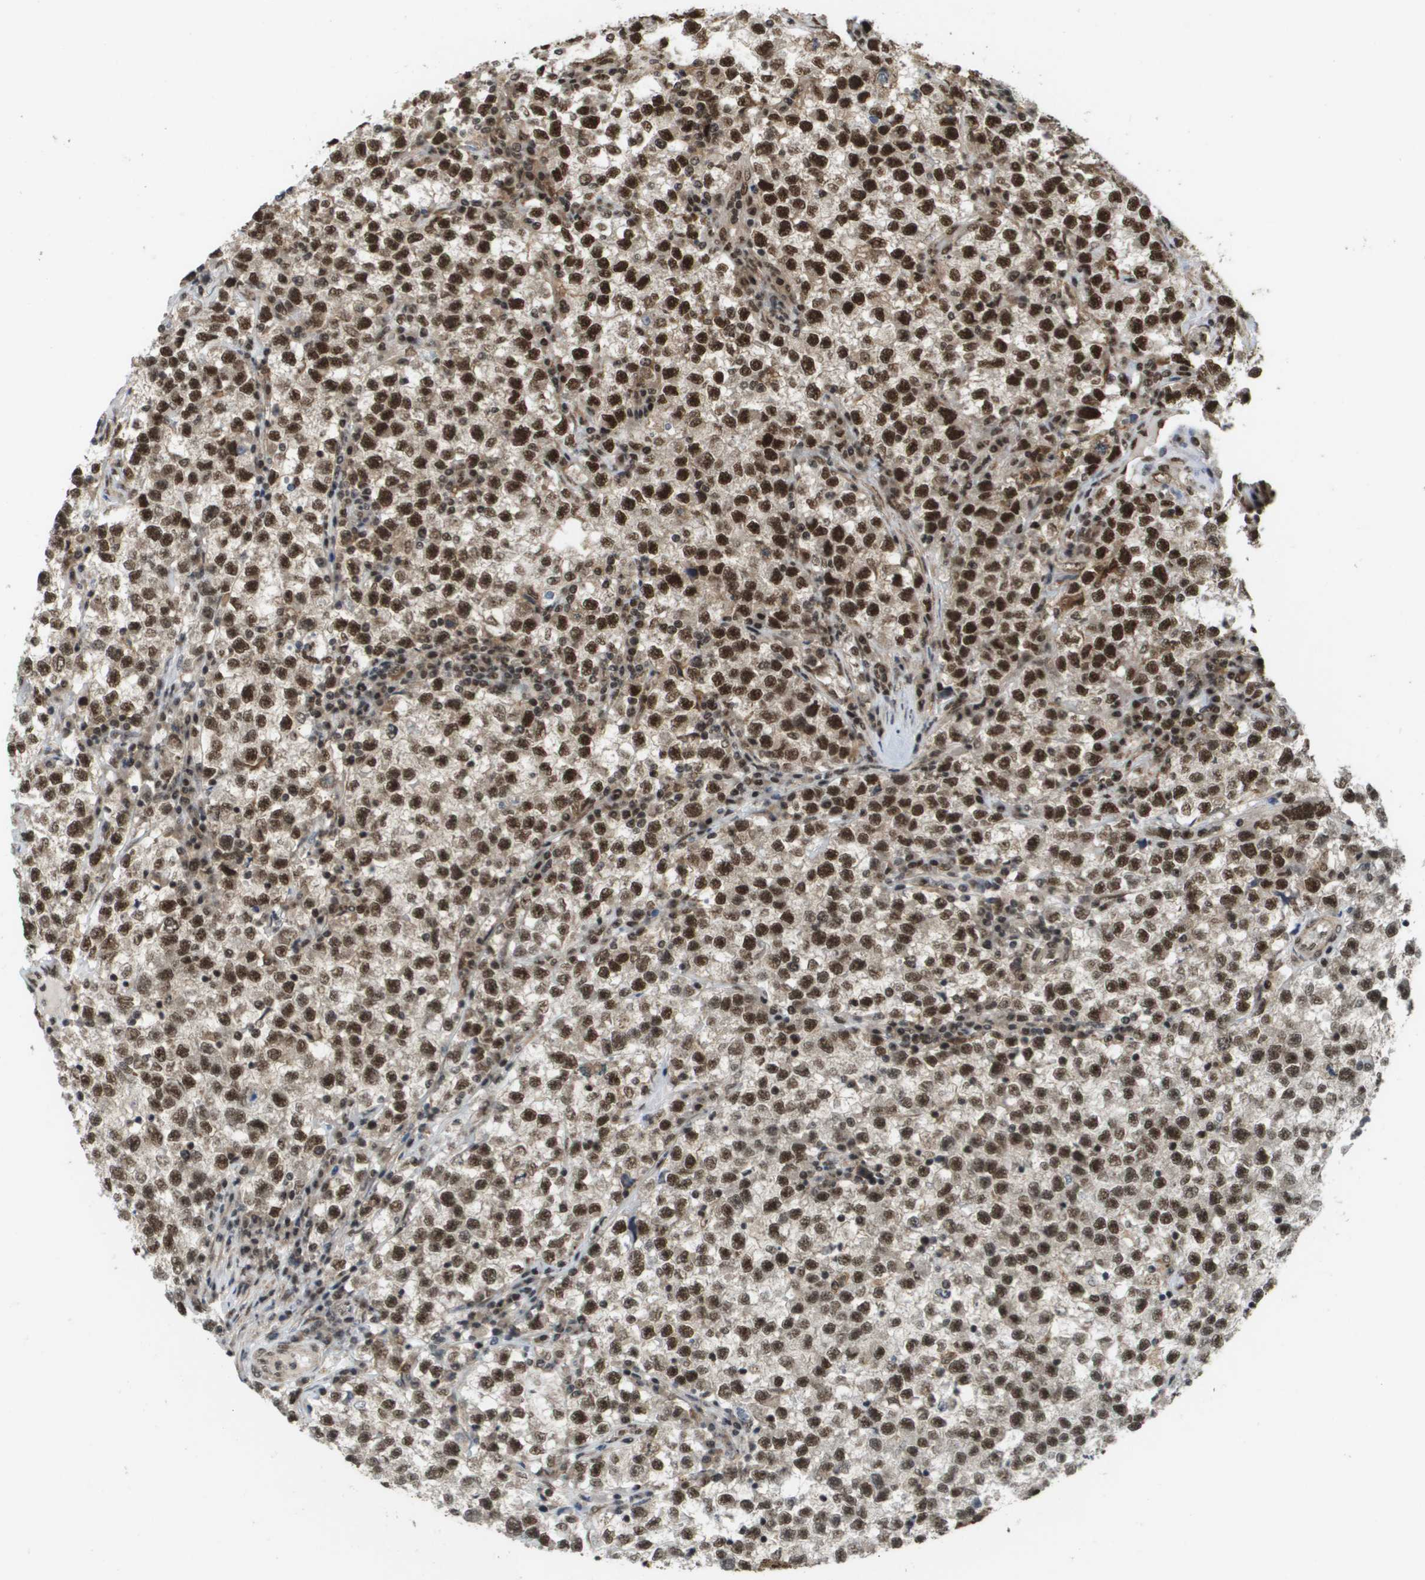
{"staining": {"intensity": "strong", "quantity": ">75%", "location": "cytoplasmic/membranous,nuclear"}, "tissue": "testis cancer", "cell_type": "Tumor cells", "image_type": "cancer", "snomed": [{"axis": "morphology", "description": "Seminoma, NOS"}, {"axis": "topography", "description": "Testis"}], "caption": "A high amount of strong cytoplasmic/membranous and nuclear expression is present in about >75% of tumor cells in seminoma (testis) tissue.", "gene": "PRCC", "patient": {"sex": "male", "age": 22}}